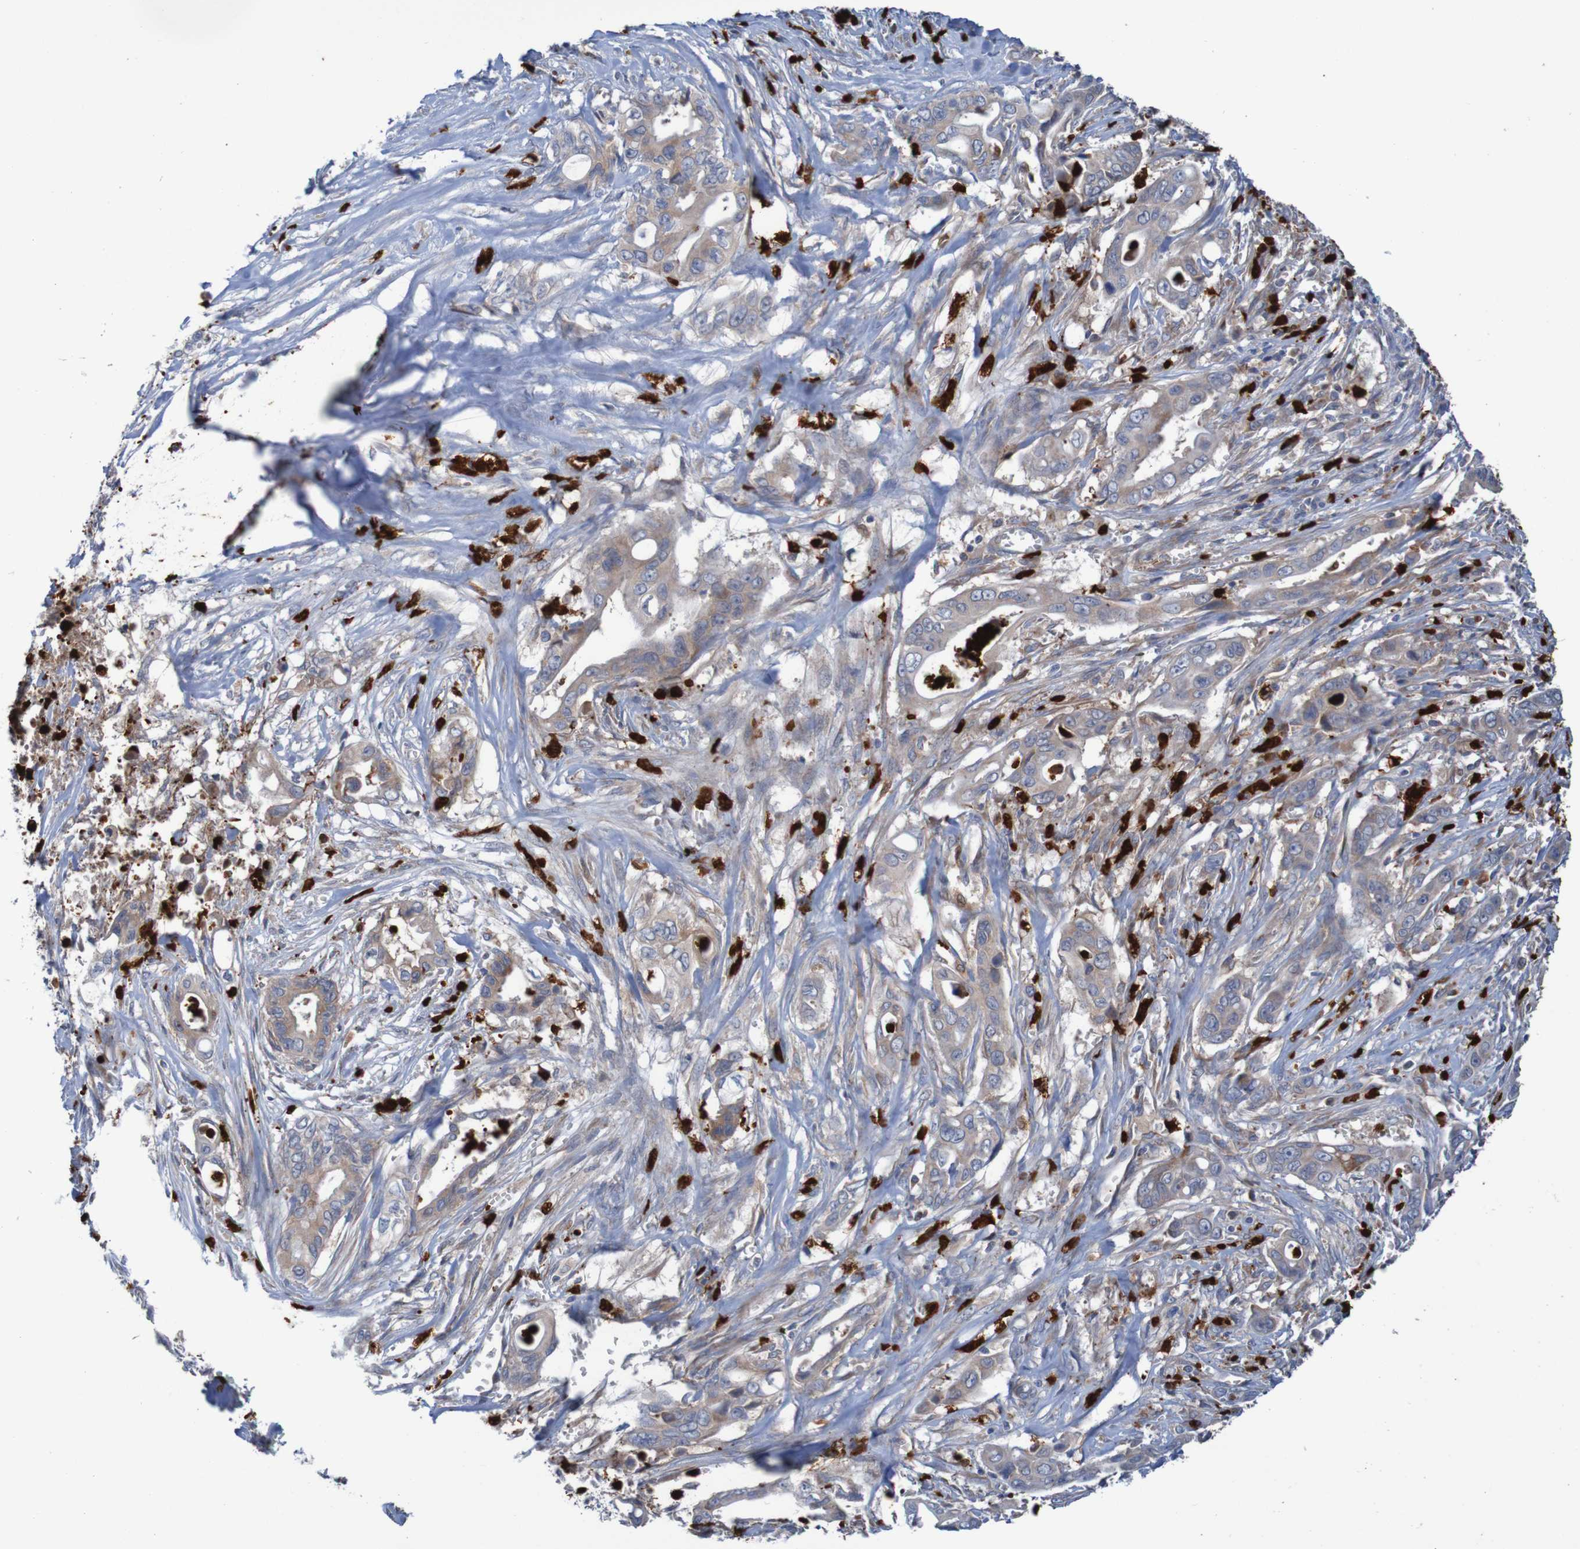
{"staining": {"intensity": "moderate", "quantity": ">75%", "location": "cytoplasmic/membranous"}, "tissue": "pancreatic cancer", "cell_type": "Tumor cells", "image_type": "cancer", "snomed": [{"axis": "morphology", "description": "Adenocarcinoma, NOS"}, {"axis": "topography", "description": "Pancreas"}], "caption": "There is medium levels of moderate cytoplasmic/membranous staining in tumor cells of pancreatic cancer (adenocarcinoma), as demonstrated by immunohistochemical staining (brown color).", "gene": "PARP4", "patient": {"sex": "male", "age": 59}}